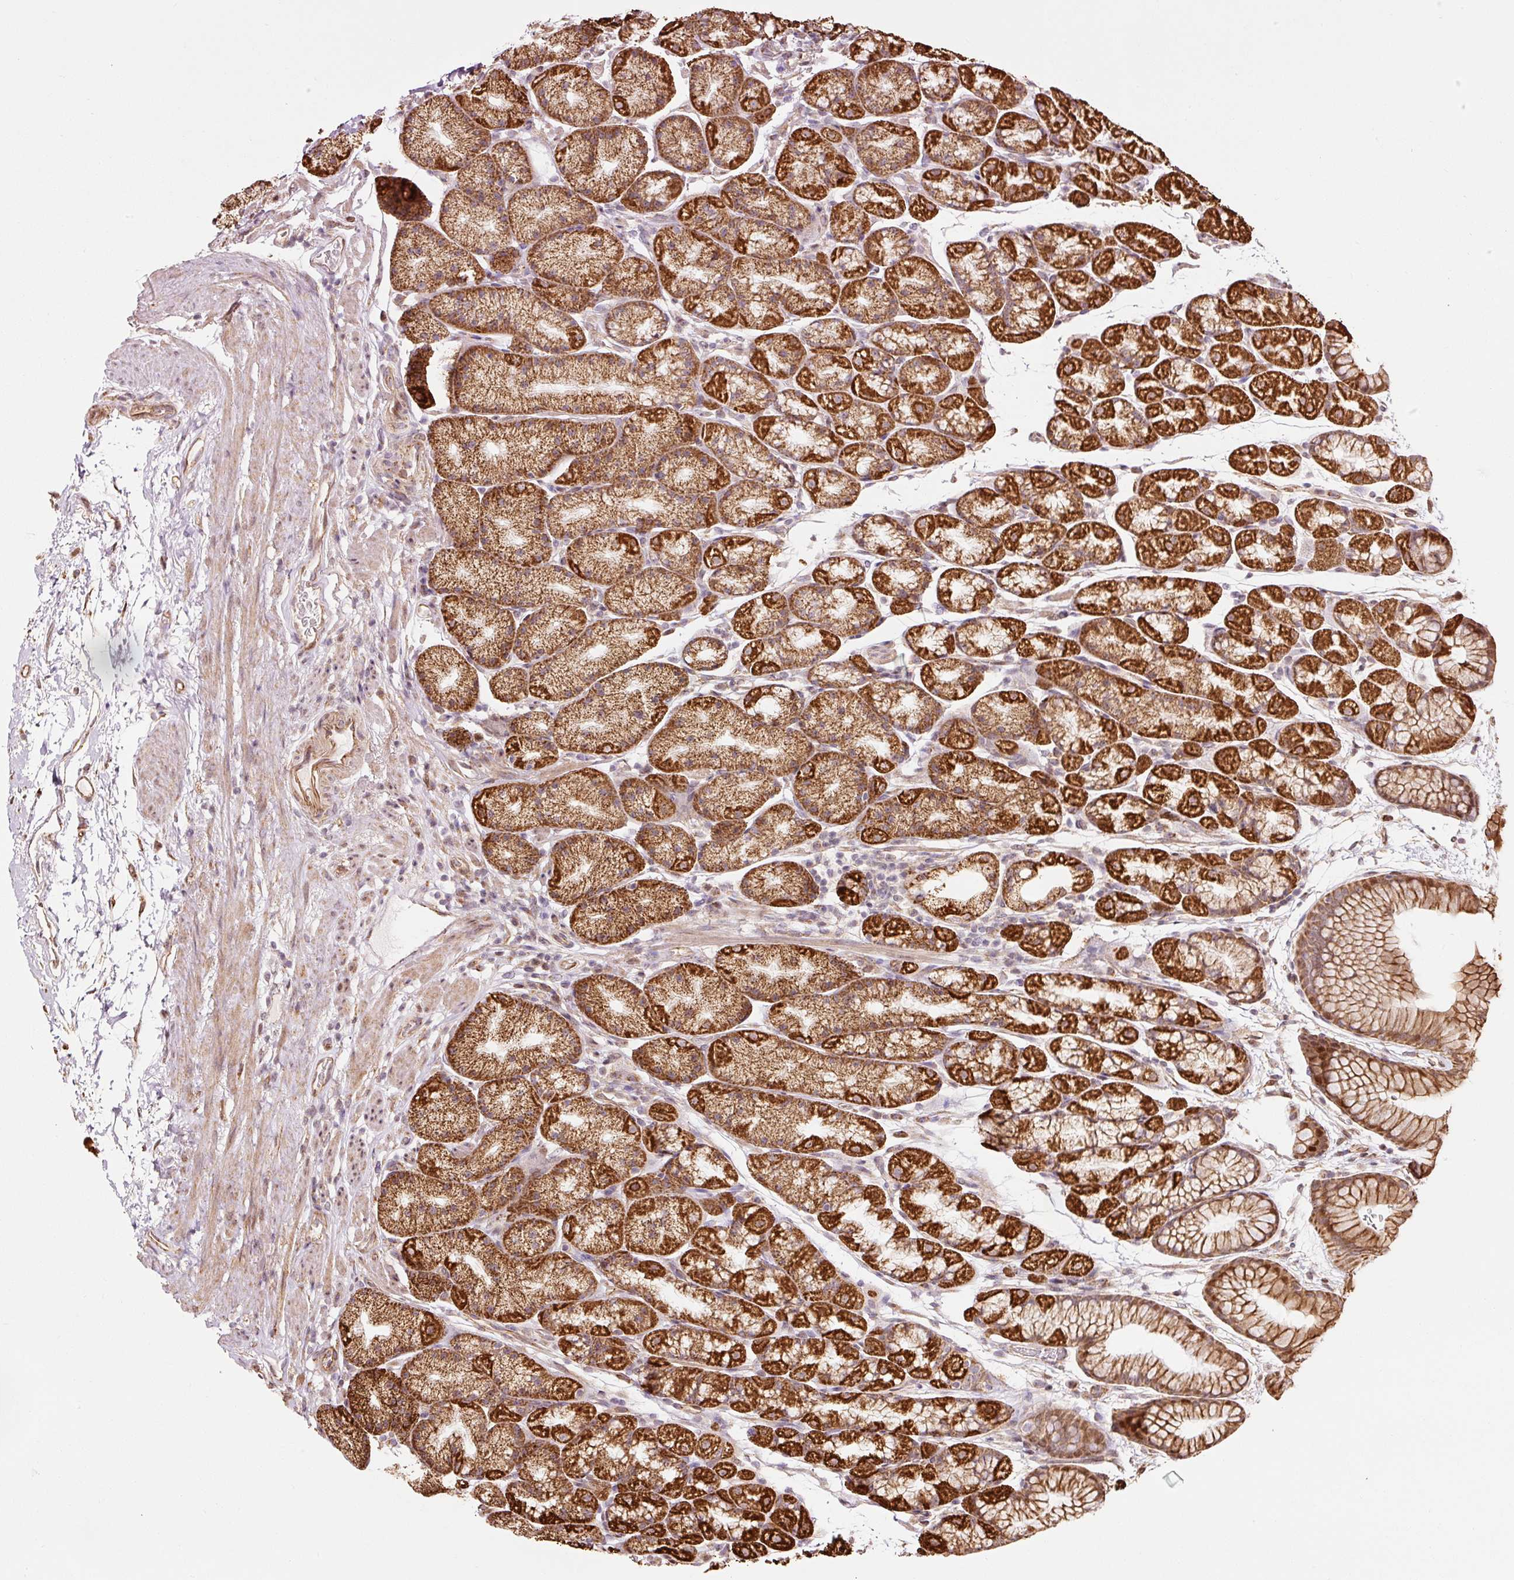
{"staining": {"intensity": "strong", "quantity": "25%-75%", "location": "cytoplasmic/membranous"}, "tissue": "stomach", "cell_type": "Glandular cells", "image_type": "normal", "snomed": [{"axis": "morphology", "description": "Normal tissue, NOS"}, {"axis": "topography", "description": "Stomach, lower"}], "caption": "DAB immunohistochemical staining of normal stomach reveals strong cytoplasmic/membranous protein expression in about 25%-75% of glandular cells.", "gene": "ETF1", "patient": {"sex": "male", "age": 67}}